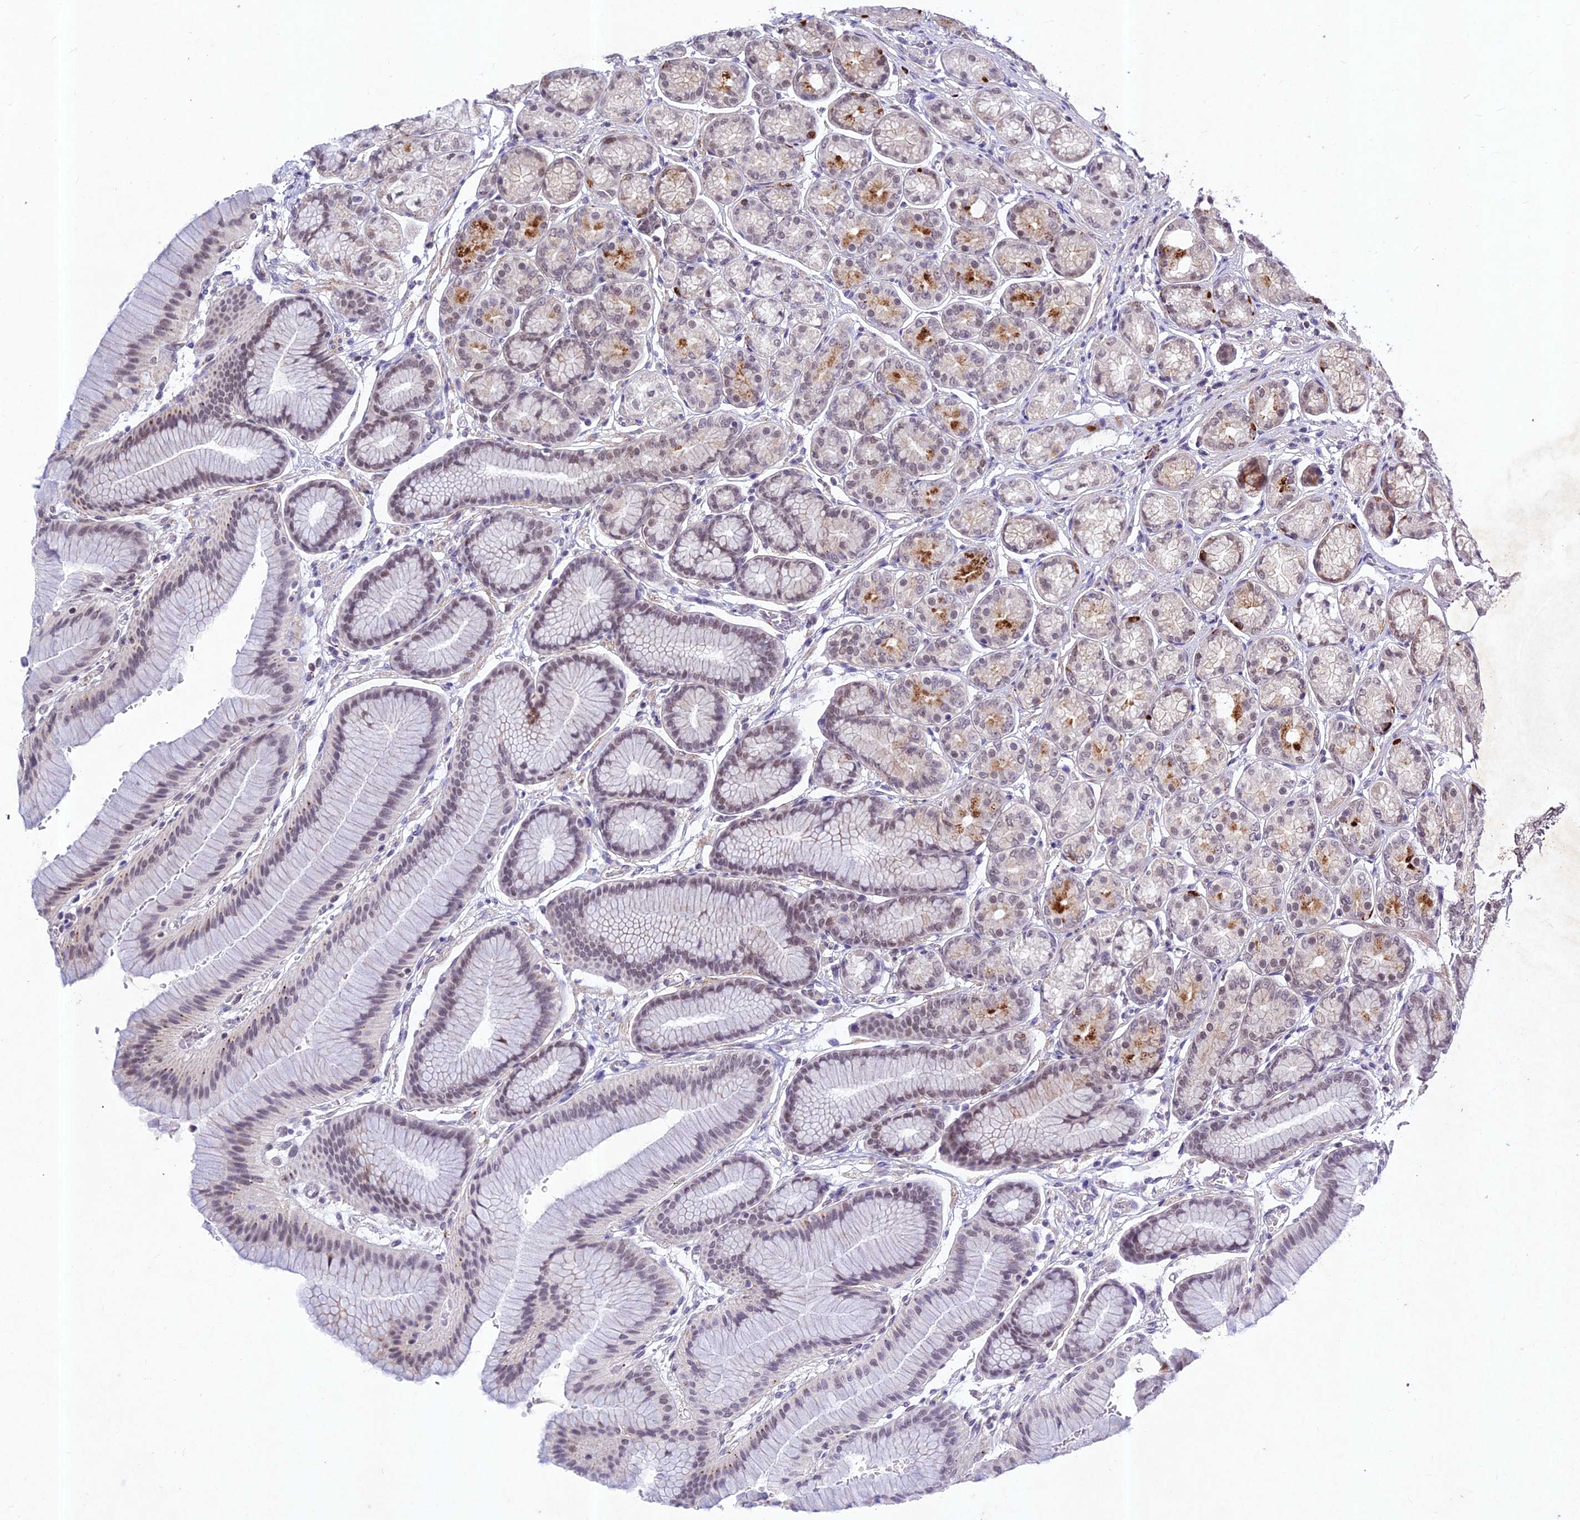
{"staining": {"intensity": "moderate", "quantity": "<25%", "location": "cytoplasmic/membranous,nuclear"}, "tissue": "stomach", "cell_type": "Glandular cells", "image_type": "normal", "snomed": [{"axis": "morphology", "description": "Normal tissue, NOS"}, {"axis": "morphology", "description": "Adenocarcinoma, NOS"}, {"axis": "morphology", "description": "Adenocarcinoma, High grade"}, {"axis": "topography", "description": "Stomach, upper"}, {"axis": "topography", "description": "Stomach"}], "caption": "Brown immunohistochemical staining in benign stomach displays moderate cytoplasmic/membranous,nuclear expression in about <25% of glandular cells.", "gene": "RAVER1", "patient": {"sex": "female", "age": 65}}